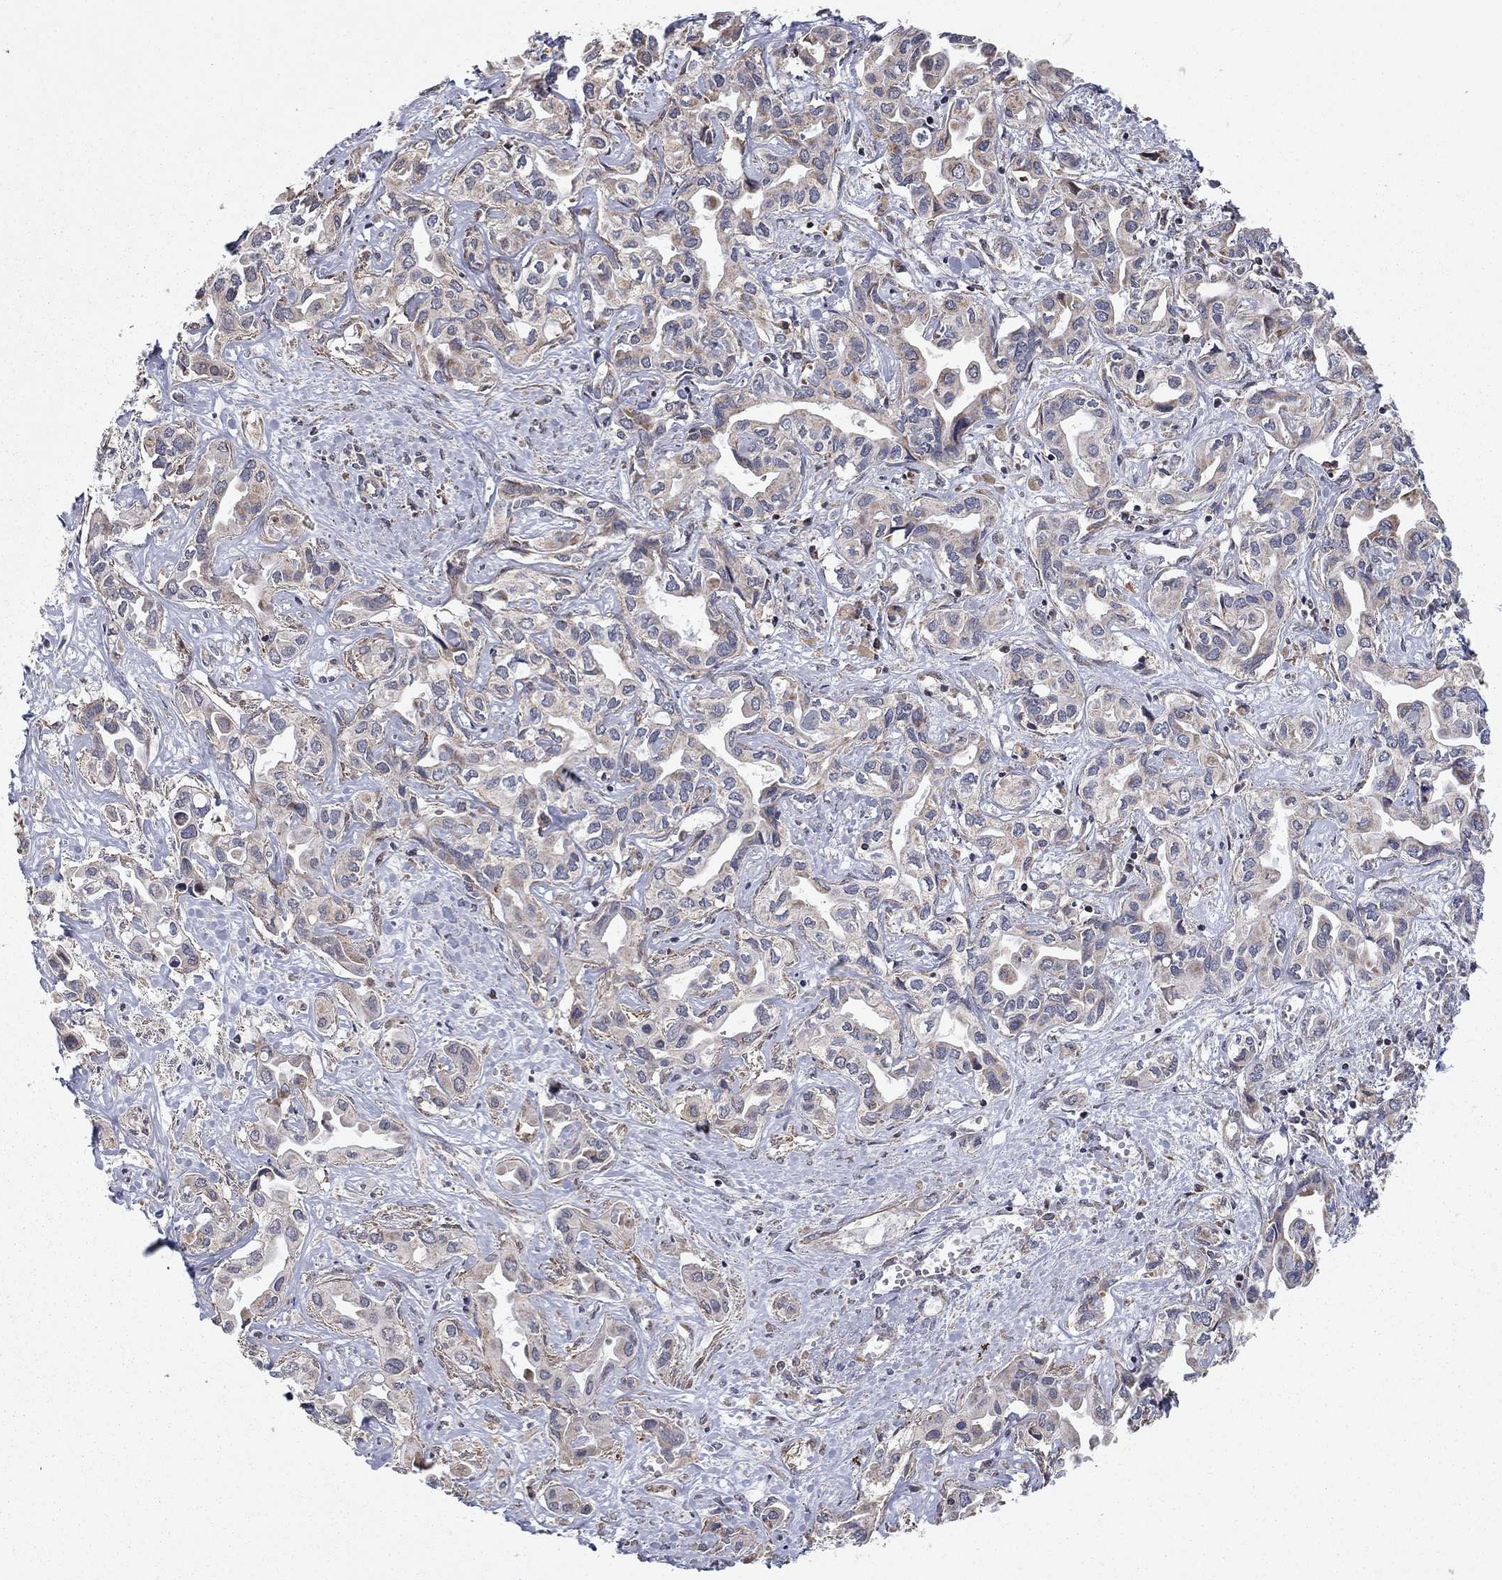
{"staining": {"intensity": "weak", "quantity": "<25%", "location": "cytoplasmic/membranous"}, "tissue": "liver cancer", "cell_type": "Tumor cells", "image_type": "cancer", "snomed": [{"axis": "morphology", "description": "Cholangiocarcinoma"}, {"axis": "topography", "description": "Liver"}], "caption": "The micrograph shows no staining of tumor cells in liver cholangiocarcinoma.", "gene": "TDP1", "patient": {"sex": "female", "age": 64}}